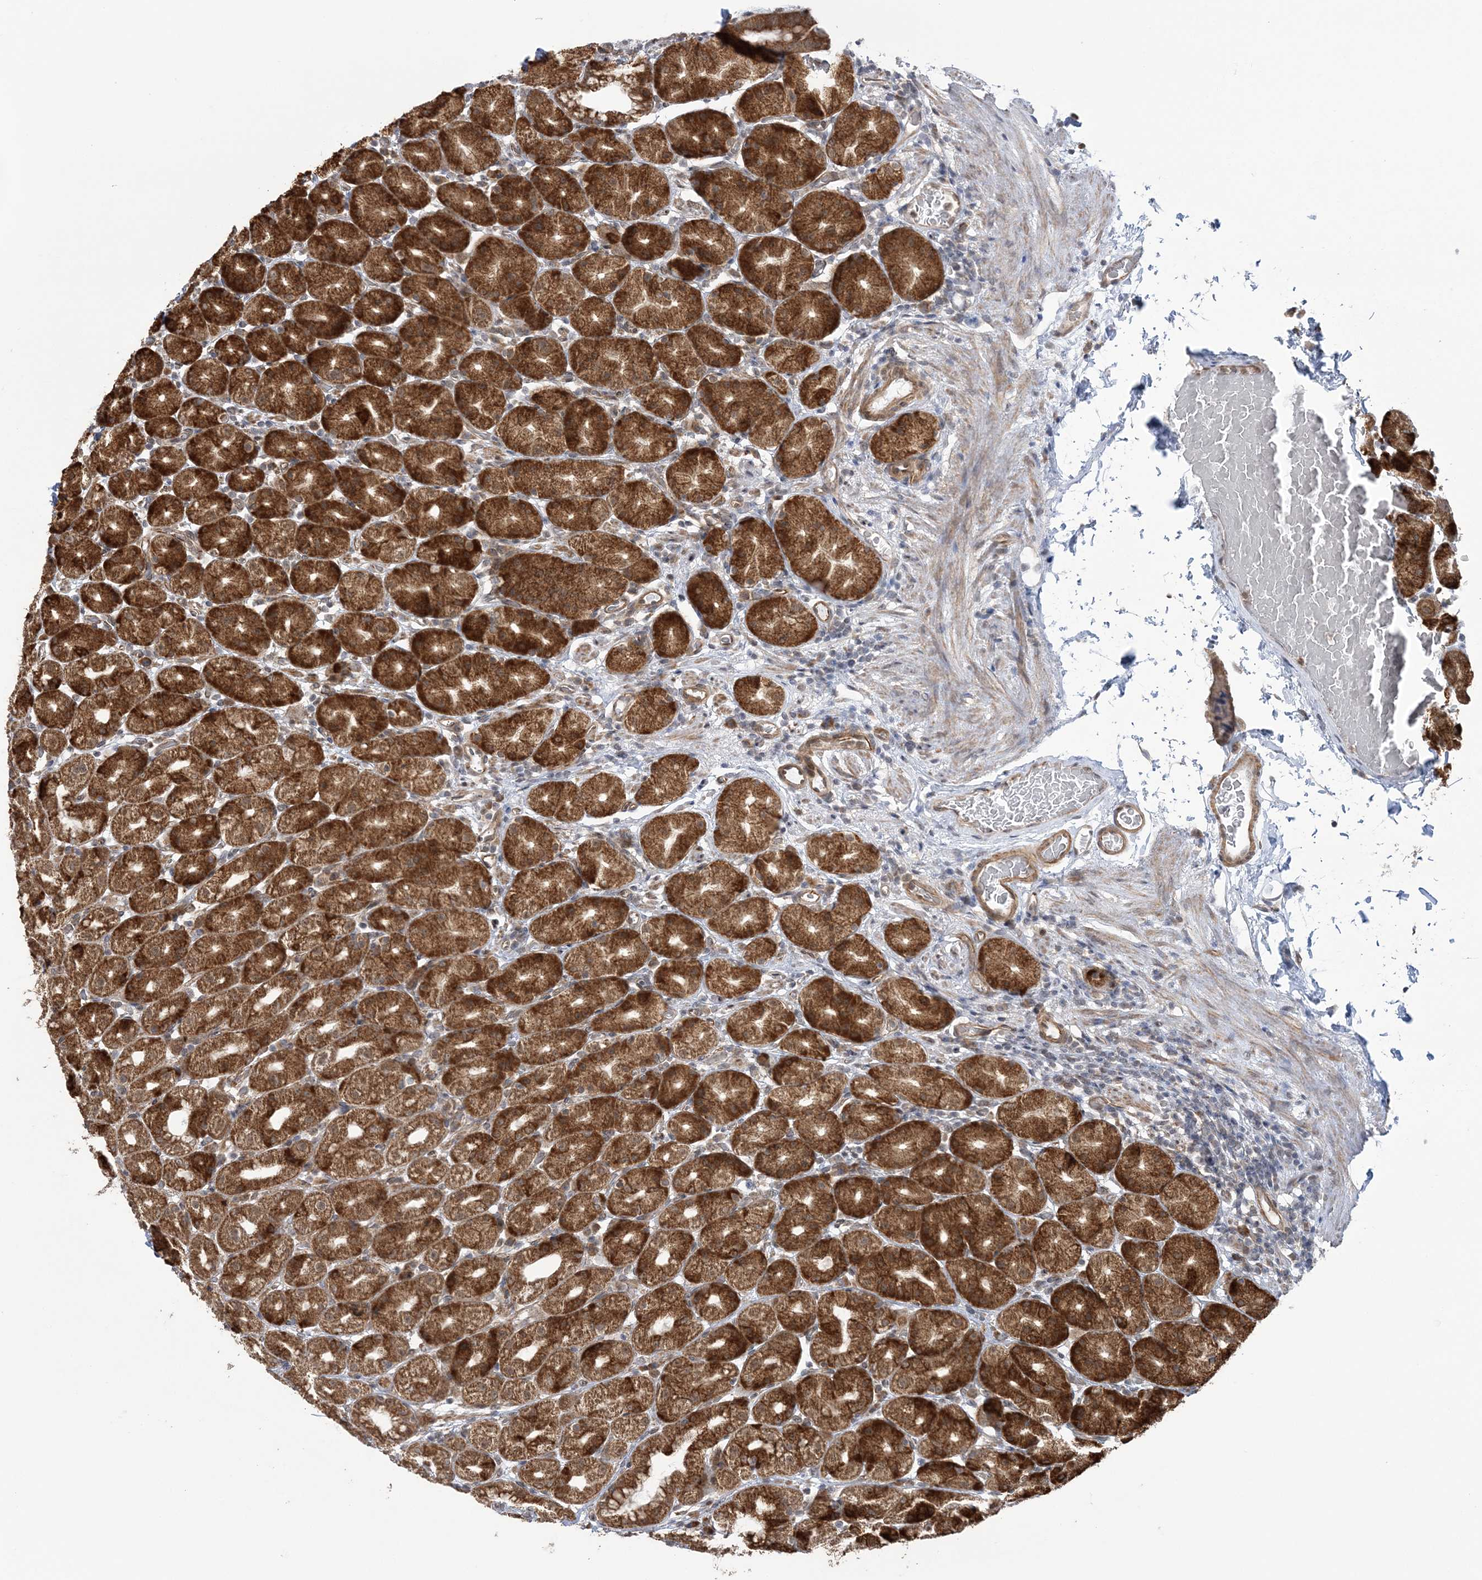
{"staining": {"intensity": "strong", "quantity": ">75%", "location": "cytoplasmic/membranous"}, "tissue": "stomach", "cell_type": "Glandular cells", "image_type": "normal", "snomed": [{"axis": "morphology", "description": "Normal tissue, NOS"}, {"axis": "topography", "description": "Stomach, upper"}], "caption": "Strong cytoplasmic/membranous expression is seen in about >75% of glandular cells in benign stomach.", "gene": "MRPL47", "patient": {"sex": "male", "age": 68}}